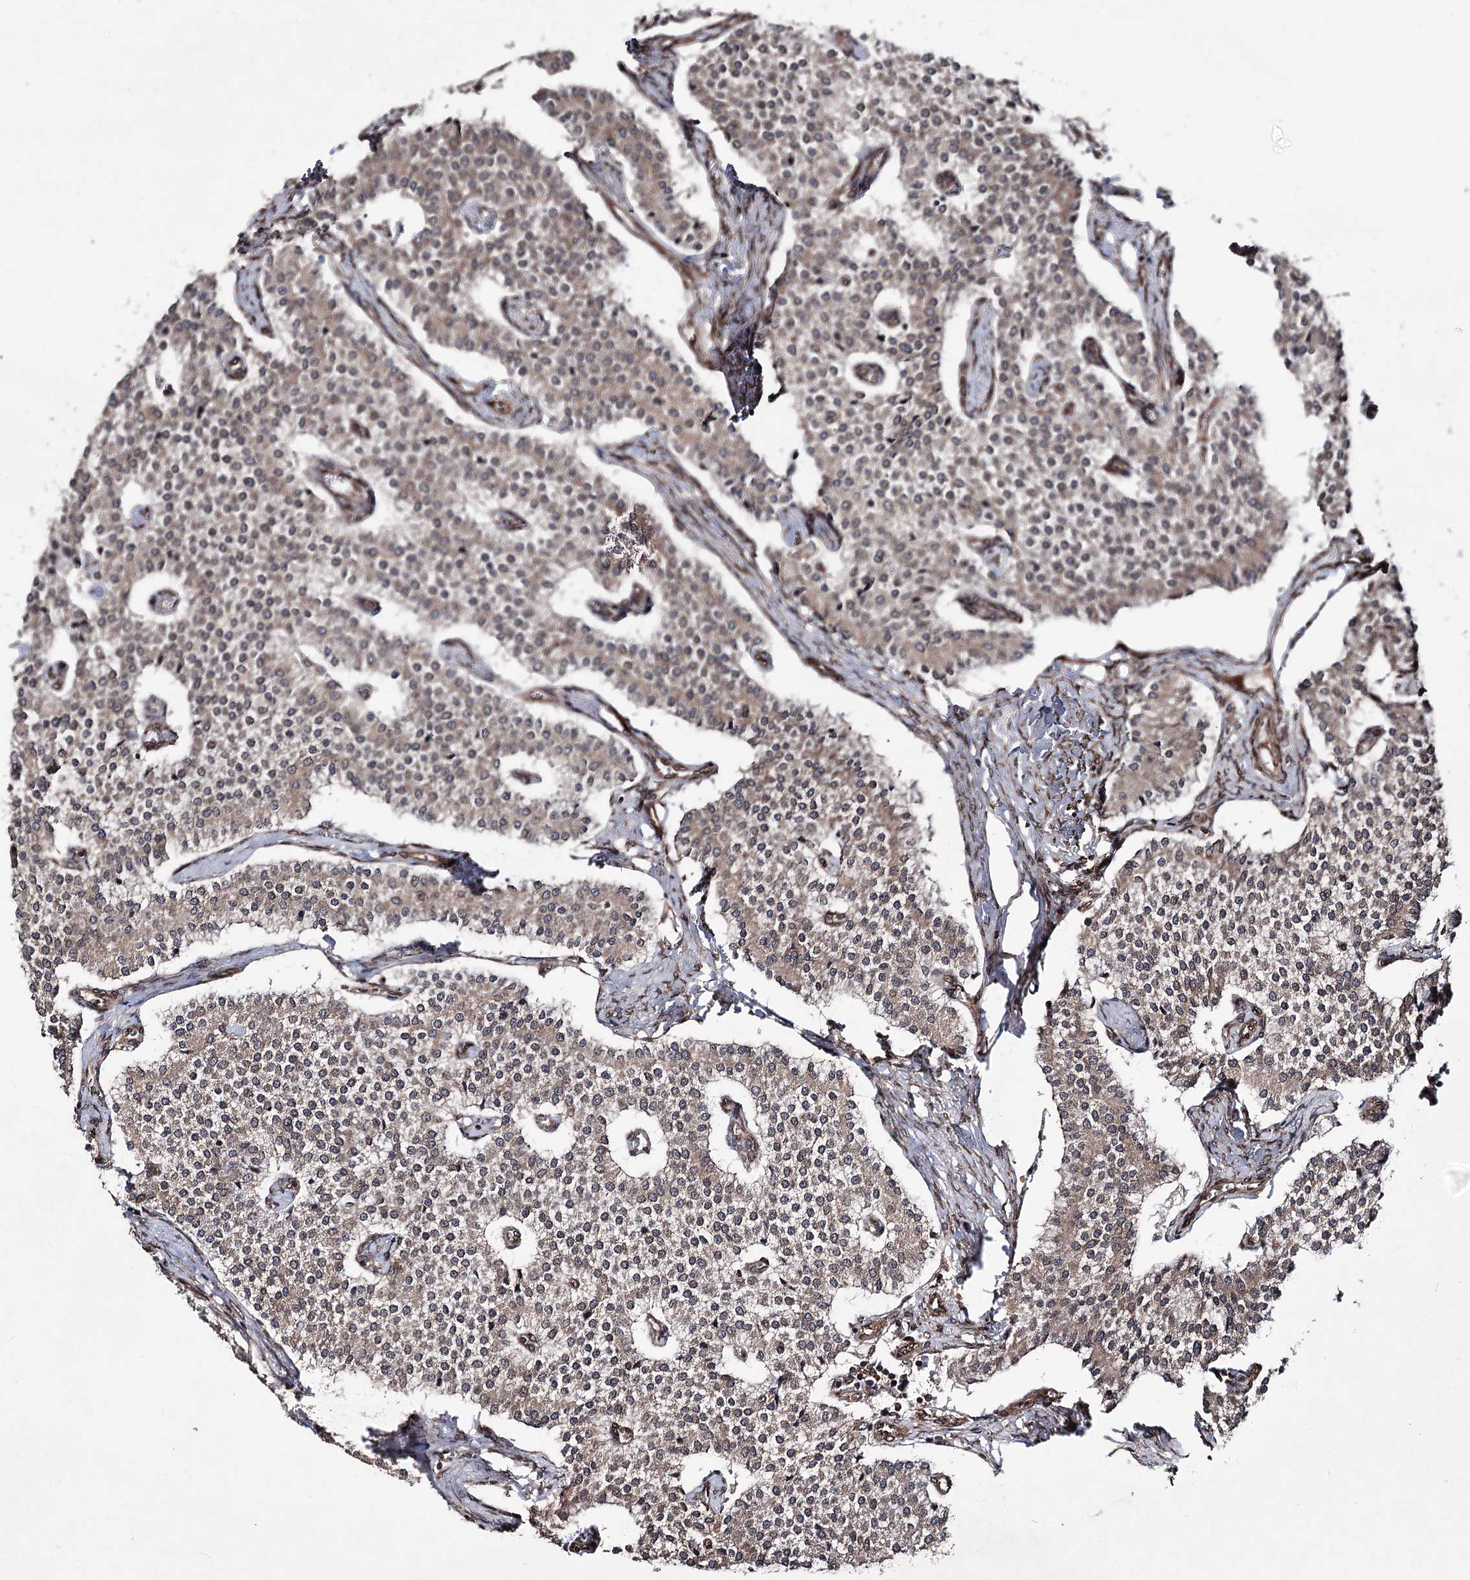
{"staining": {"intensity": "weak", "quantity": "25%-75%", "location": "cytoplasmic/membranous"}, "tissue": "carcinoid", "cell_type": "Tumor cells", "image_type": "cancer", "snomed": [{"axis": "morphology", "description": "Carcinoid, malignant, NOS"}, {"axis": "topography", "description": "Colon"}], "caption": "Approximately 25%-75% of tumor cells in carcinoid demonstrate weak cytoplasmic/membranous protein expression as visualized by brown immunohistochemical staining.", "gene": "FGFR1OP2", "patient": {"sex": "female", "age": 52}}